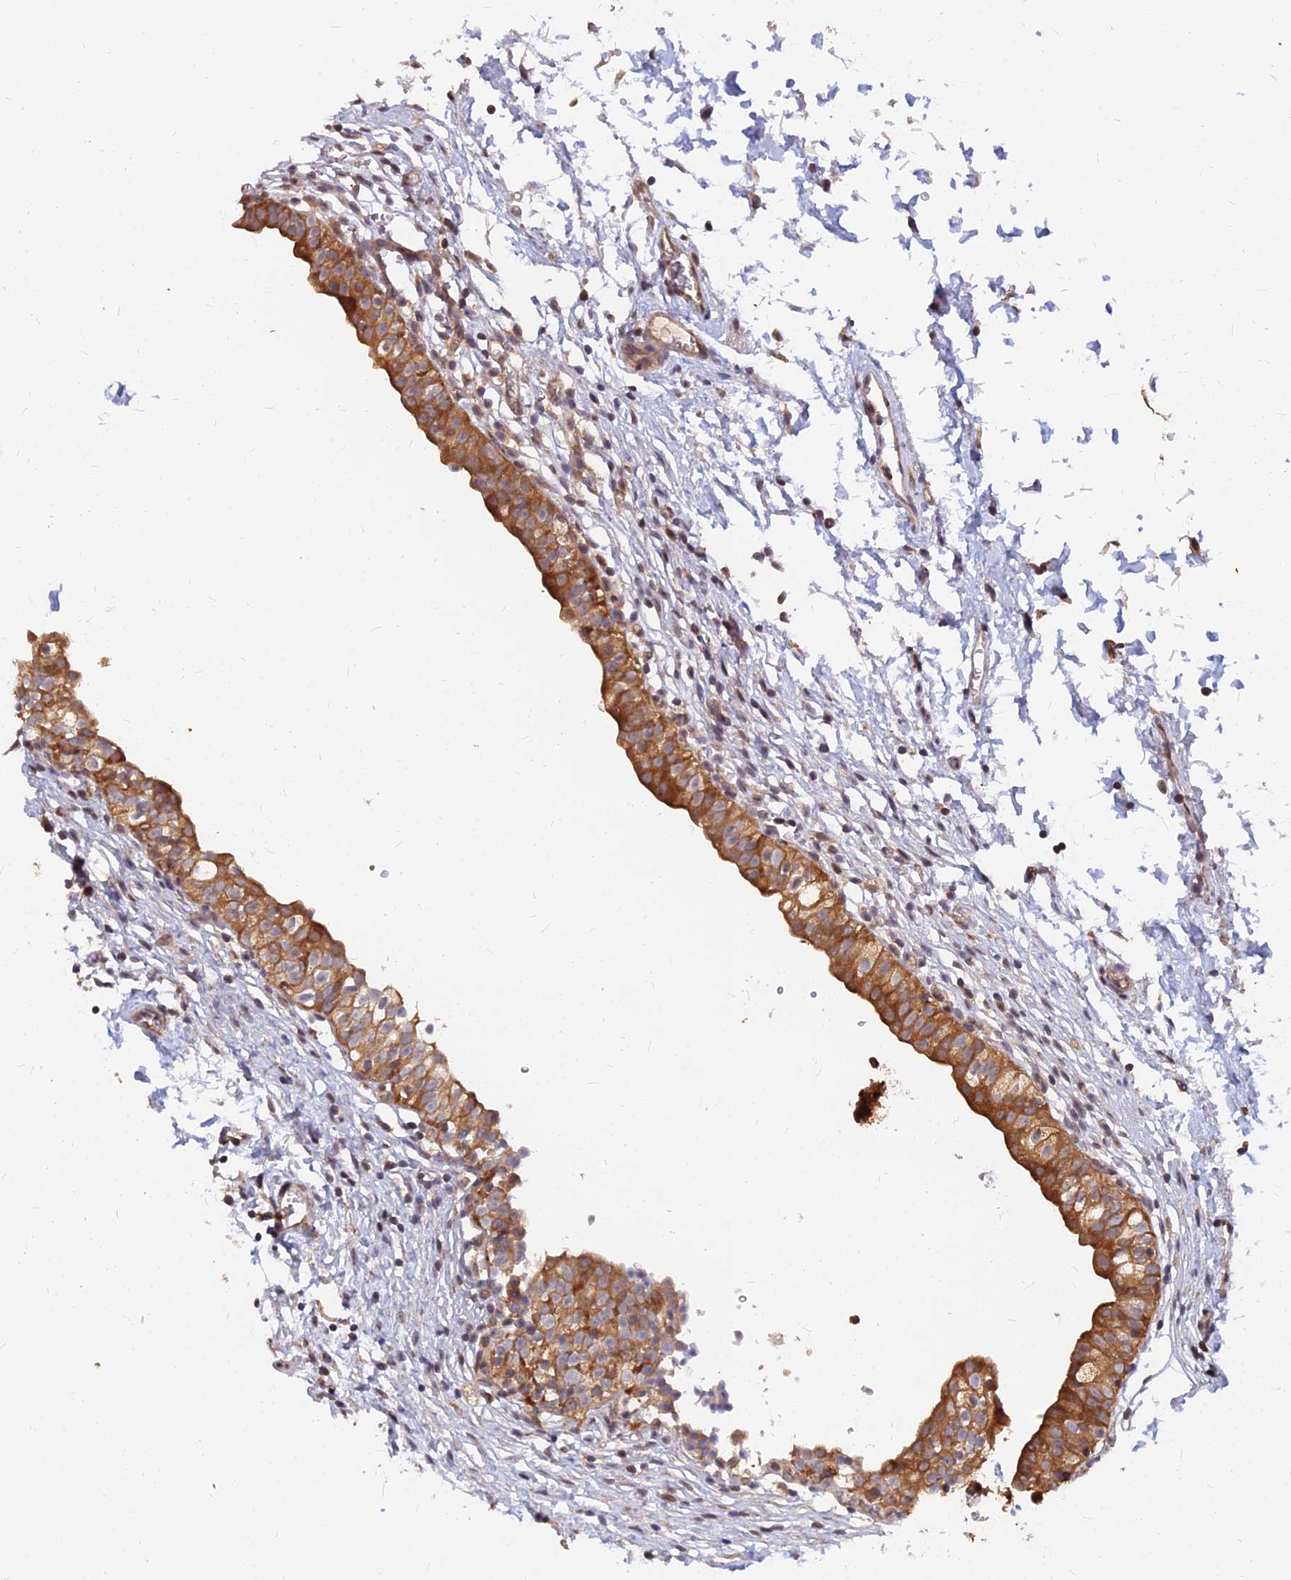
{"staining": {"intensity": "strong", "quantity": ">75%", "location": "cytoplasmic/membranous"}, "tissue": "urinary bladder", "cell_type": "Urothelial cells", "image_type": "normal", "snomed": [{"axis": "morphology", "description": "Normal tissue, NOS"}, {"axis": "topography", "description": "Urinary bladder"}, {"axis": "topography", "description": "Peripheral nerve tissue"}], "caption": "This photomicrograph demonstrates immunohistochemistry (IHC) staining of normal human urinary bladder, with high strong cytoplasmic/membranous staining in about >75% of urothelial cells.", "gene": "CCT6A", "patient": {"sex": "male", "age": 55}}